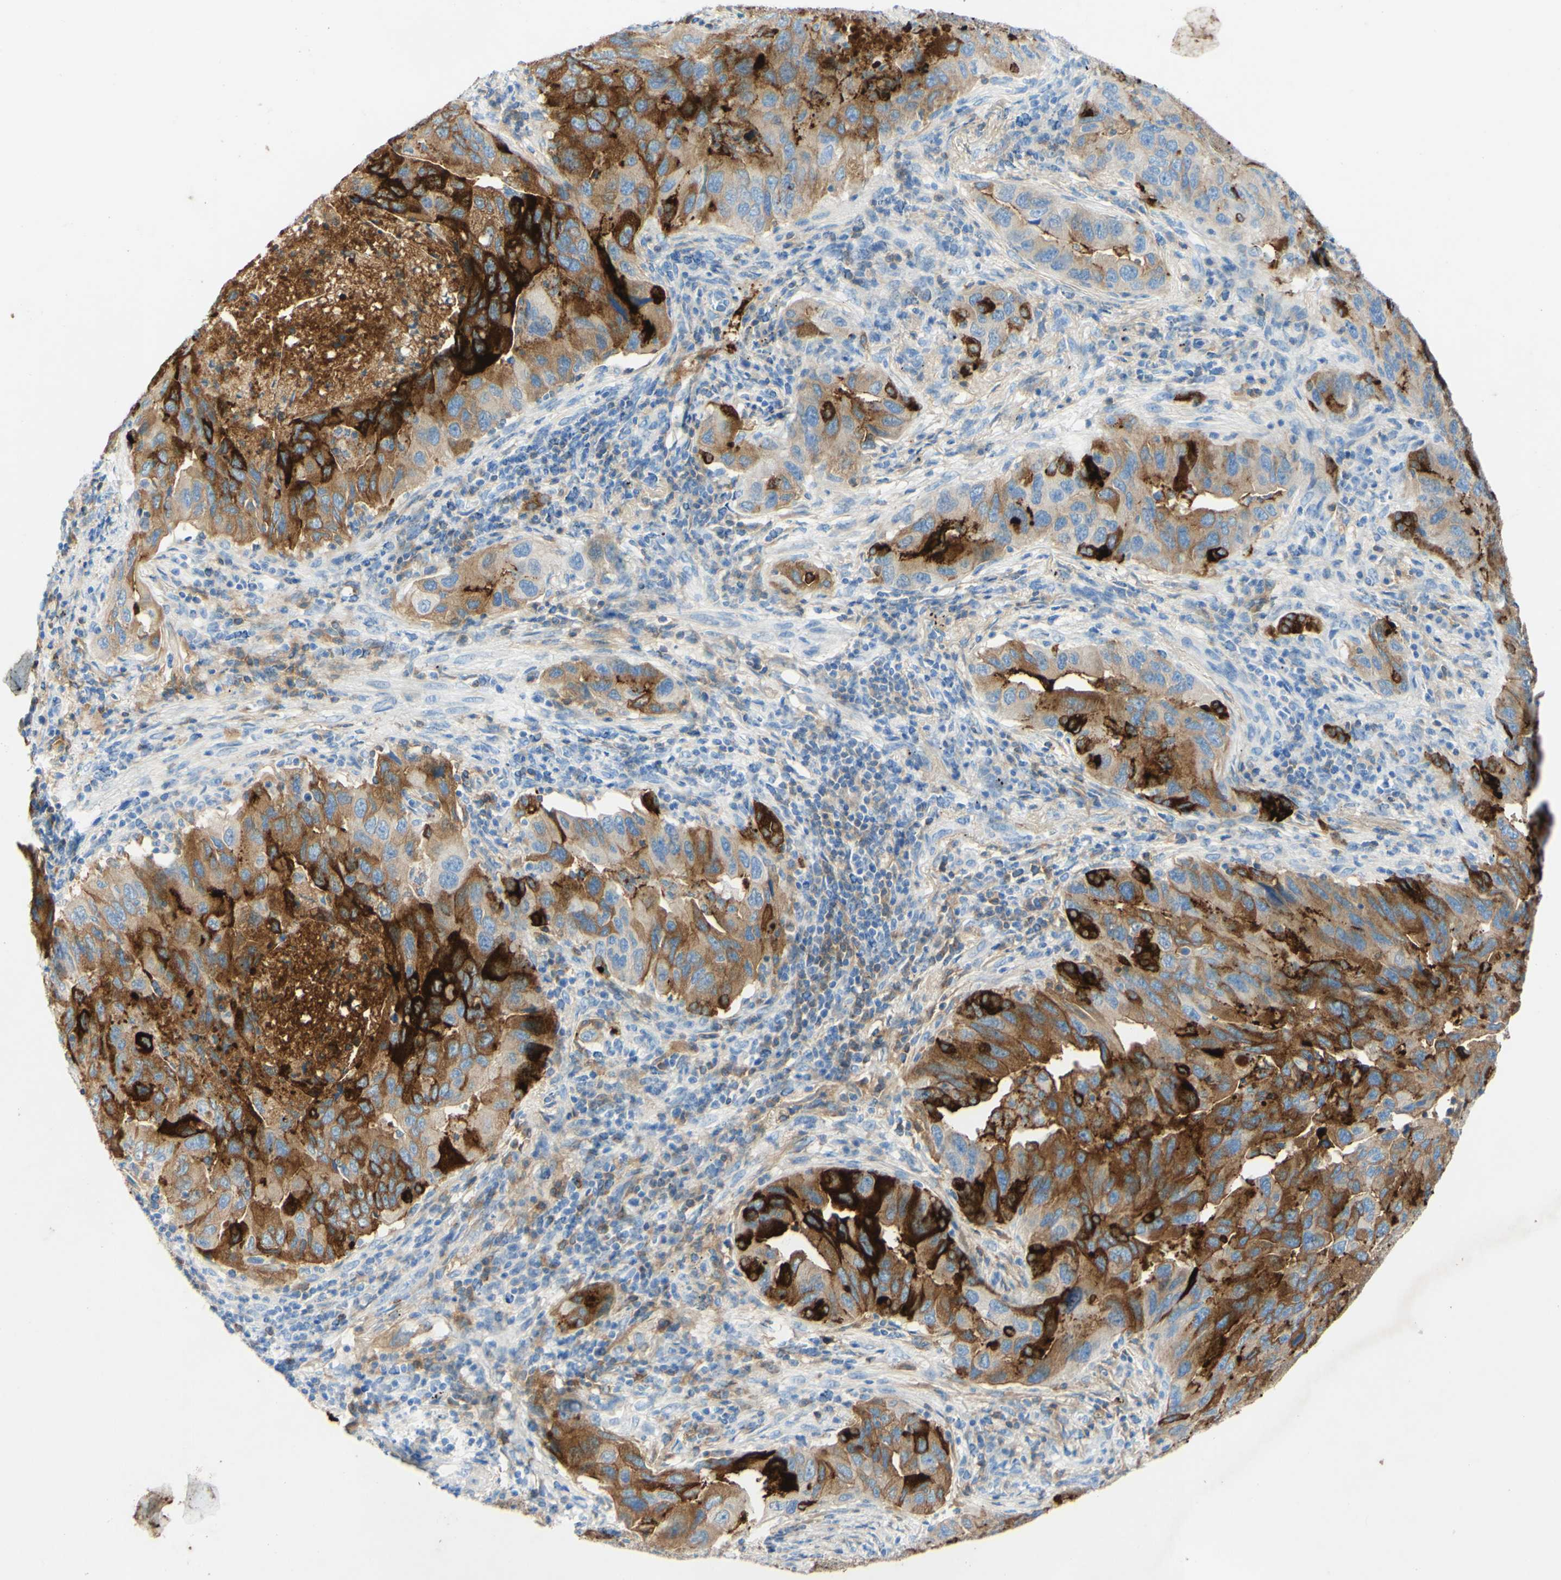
{"staining": {"intensity": "strong", "quantity": "25%-75%", "location": "cytoplasmic/membranous"}, "tissue": "lung cancer", "cell_type": "Tumor cells", "image_type": "cancer", "snomed": [{"axis": "morphology", "description": "Adenocarcinoma, NOS"}, {"axis": "topography", "description": "Lung"}], "caption": "IHC photomicrograph of human adenocarcinoma (lung) stained for a protein (brown), which exhibits high levels of strong cytoplasmic/membranous positivity in about 25%-75% of tumor cells.", "gene": "PIGR", "patient": {"sex": "female", "age": 65}}